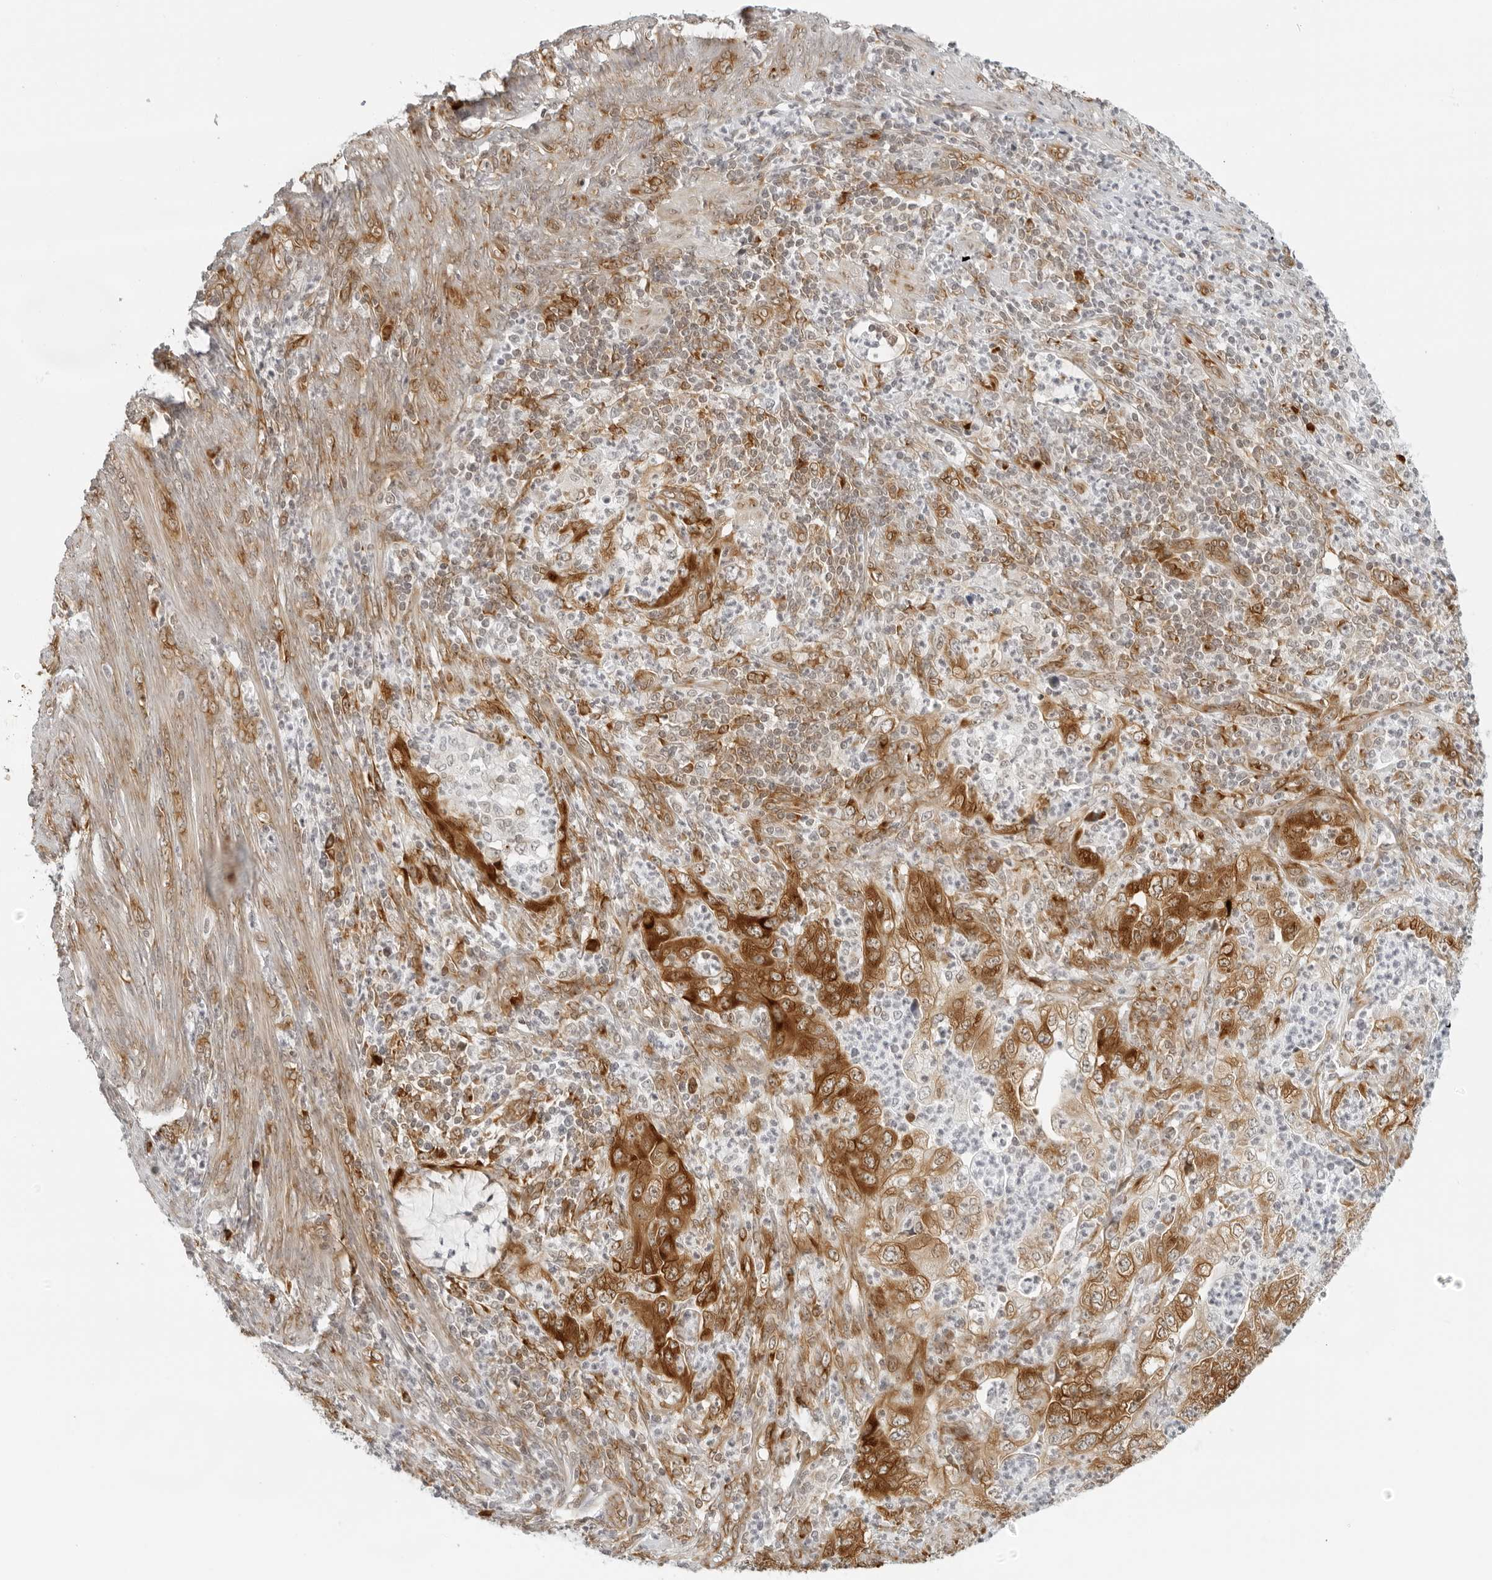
{"staining": {"intensity": "strong", "quantity": ">75%", "location": "cytoplasmic/membranous"}, "tissue": "endometrial cancer", "cell_type": "Tumor cells", "image_type": "cancer", "snomed": [{"axis": "morphology", "description": "Adenocarcinoma, NOS"}, {"axis": "topography", "description": "Endometrium"}], "caption": "The immunohistochemical stain shows strong cytoplasmic/membranous positivity in tumor cells of endometrial cancer tissue.", "gene": "EIF4G1", "patient": {"sex": "female", "age": 51}}